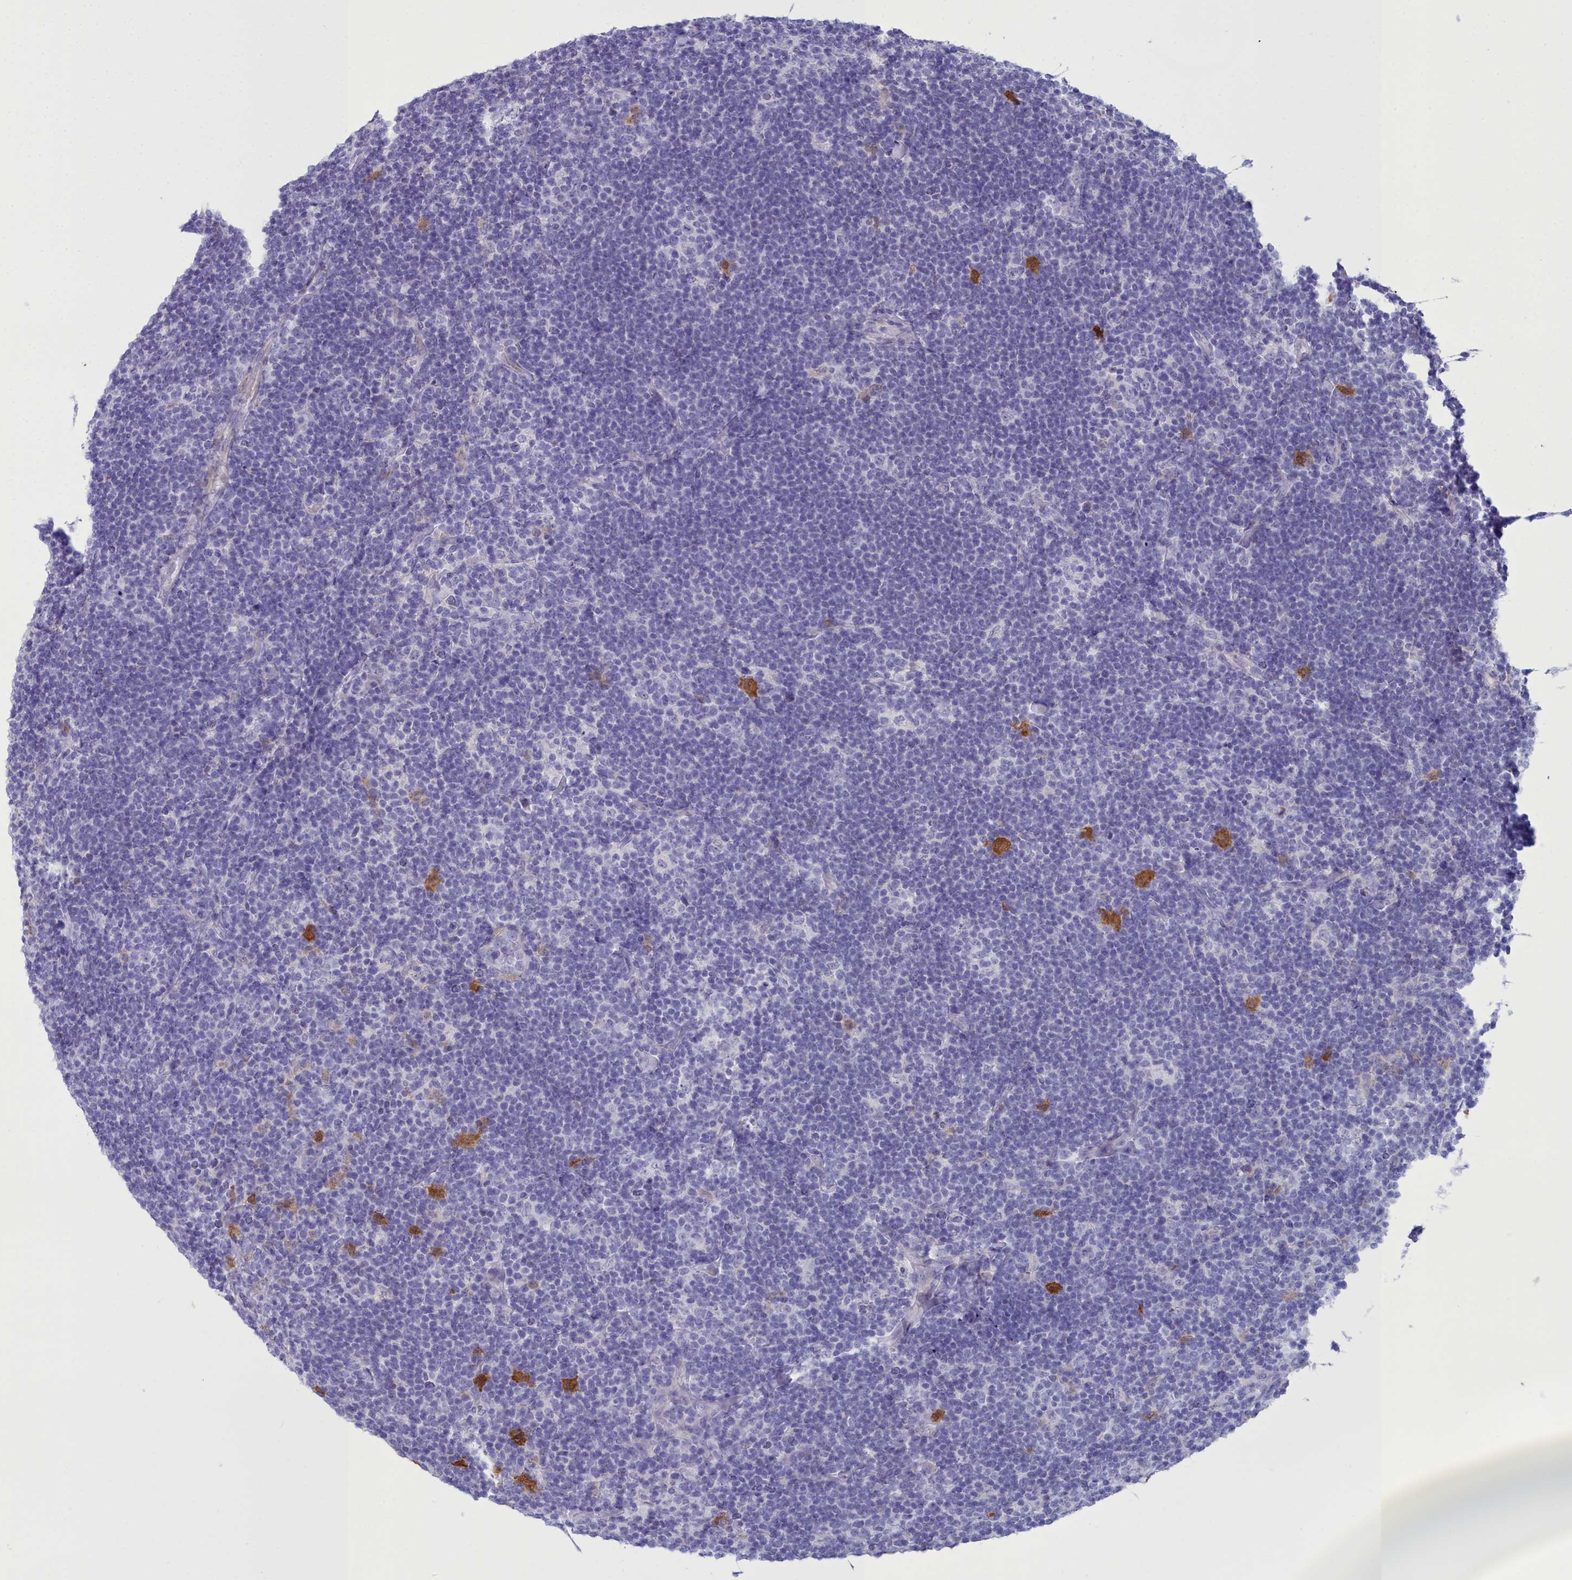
{"staining": {"intensity": "negative", "quantity": "none", "location": "none"}, "tissue": "lymphoma", "cell_type": "Tumor cells", "image_type": "cancer", "snomed": [{"axis": "morphology", "description": "Hodgkin's disease, NOS"}, {"axis": "topography", "description": "Lymph node"}], "caption": "DAB immunohistochemical staining of Hodgkin's disease shows no significant expression in tumor cells.", "gene": "PPP1R14A", "patient": {"sex": "female", "age": 57}}